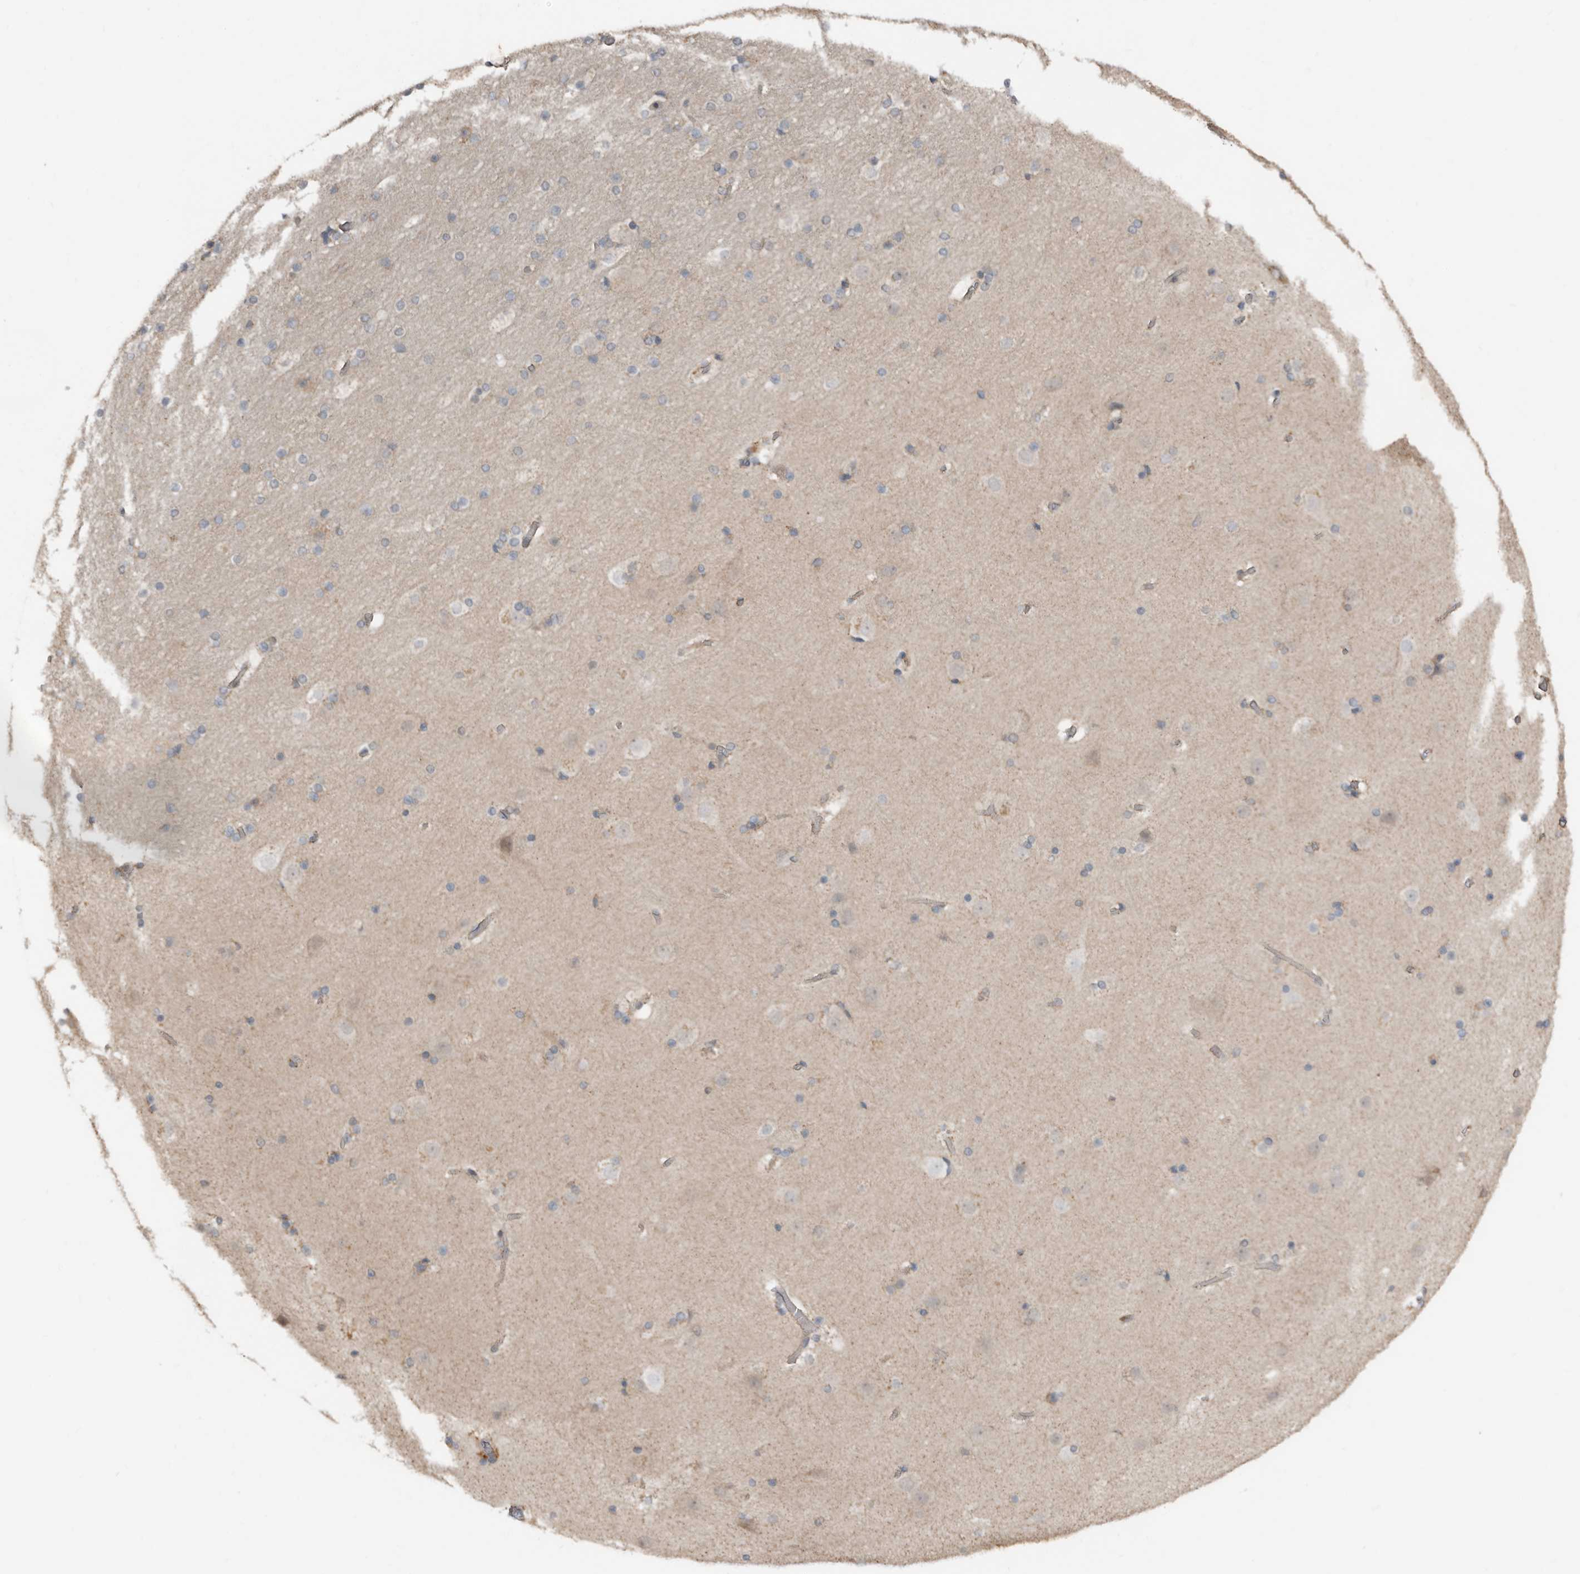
{"staining": {"intensity": "weak", "quantity": ">75%", "location": "cytoplasmic/membranous"}, "tissue": "cerebral cortex", "cell_type": "Endothelial cells", "image_type": "normal", "snomed": [{"axis": "morphology", "description": "Normal tissue, NOS"}, {"axis": "topography", "description": "Cerebral cortex"}], "caption": "A micrograph showing weak cytoplasmic/membranous expression in about >75% of endothelial cells in normal cerebral cortex, as visualized by brown immunohistochemical staining.", "gene": "TEAD3", "patient": {"sex": "male", "age": 57}}